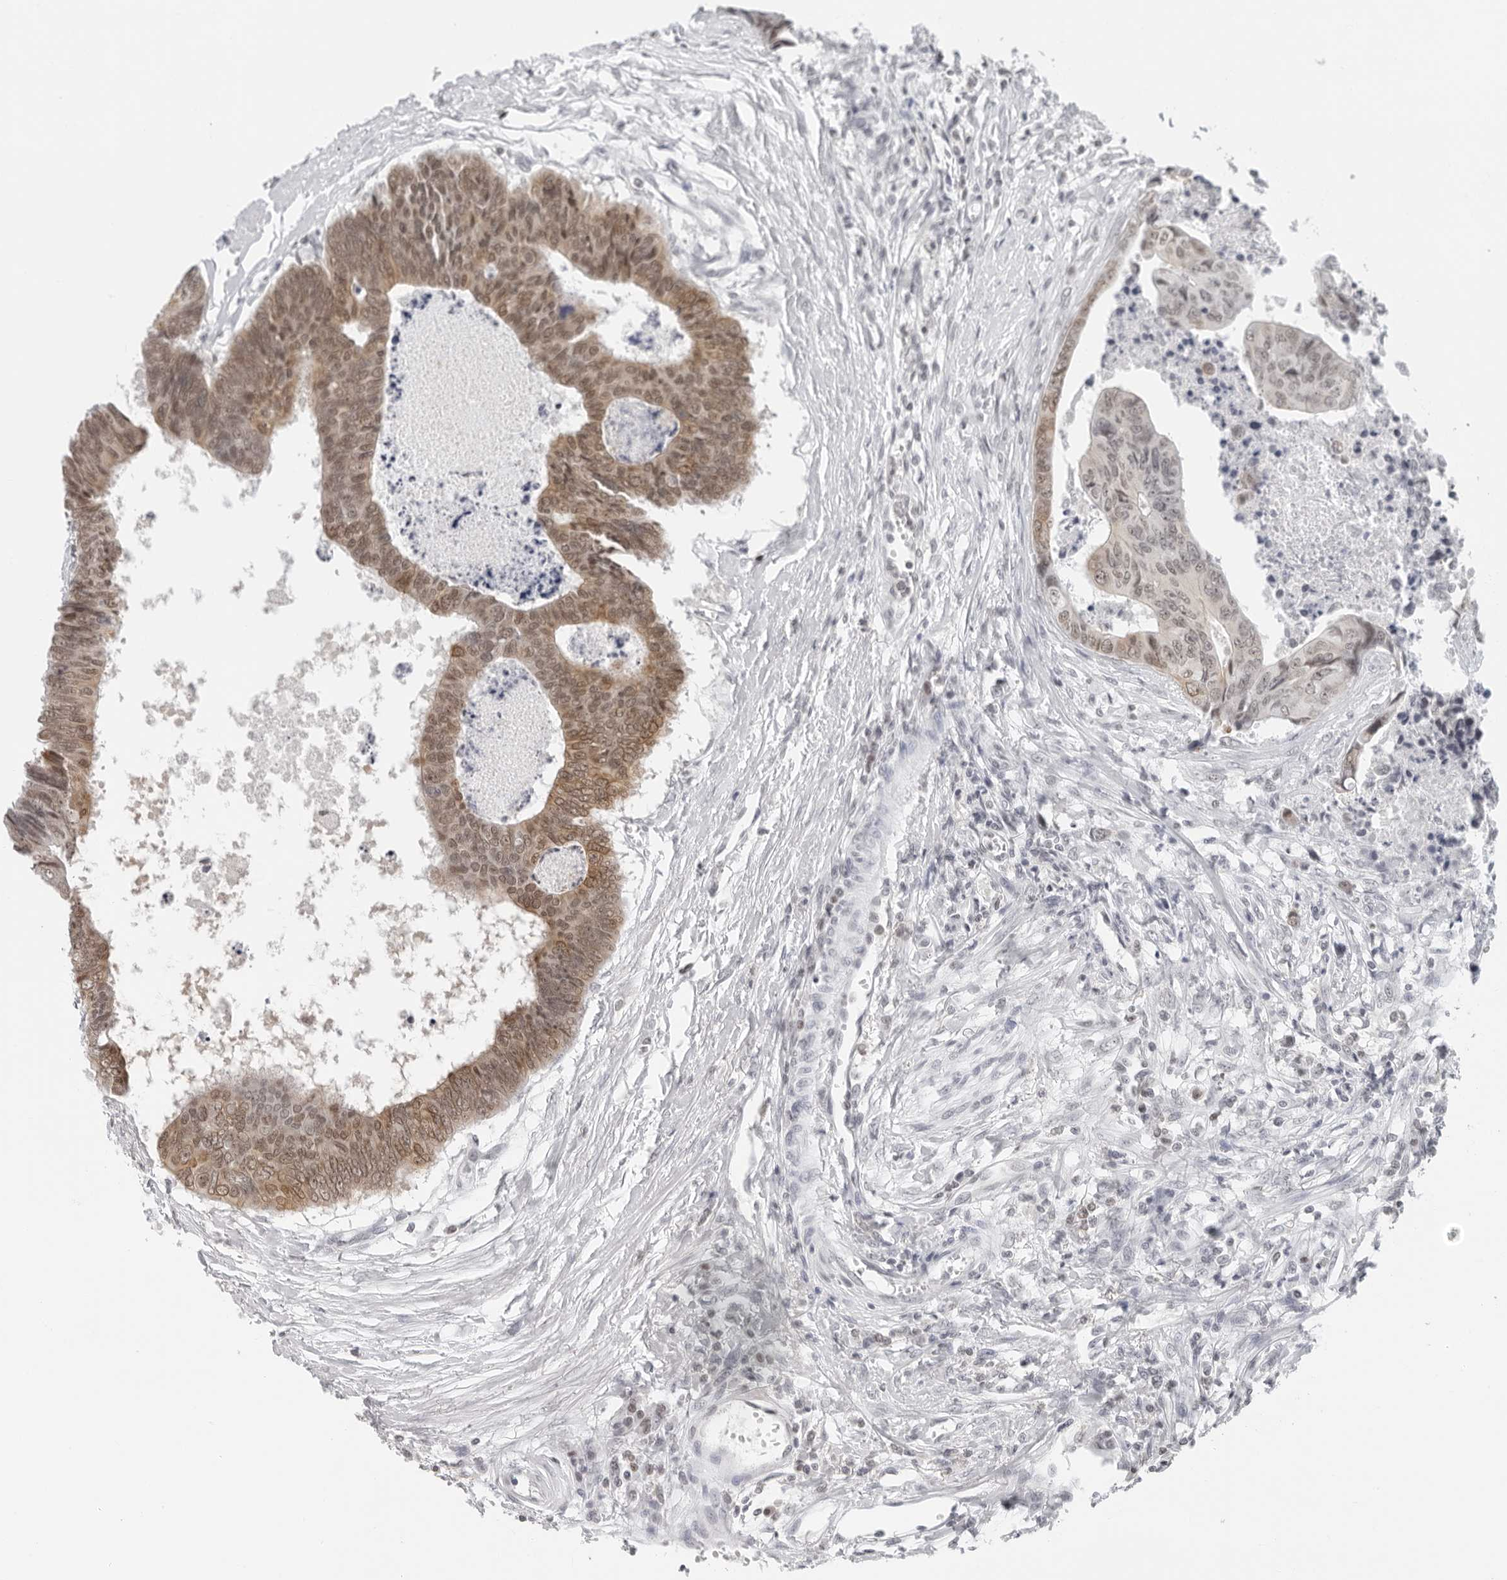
{"staining": {"intensity": "moderate", "quantity": ">75%", "location": "cytoplasmic/membranous,nuclear"}, "tissue": "colorectal cancer", "cell_type": "Tumor cells", "image_type": "cancer", "snomed": [{"axis": "morphology", "description": "Adenocarcinoma, NOS"}, {"axis": "topography", "description": "Rectum"}], "caption": "Human colorectal cancer (adenocarcinoma) stained with a protein marker exhibits moderate staining in tumor cells.", "gene": "FLG2", "patient": {"sex": "male", "age": 84}}